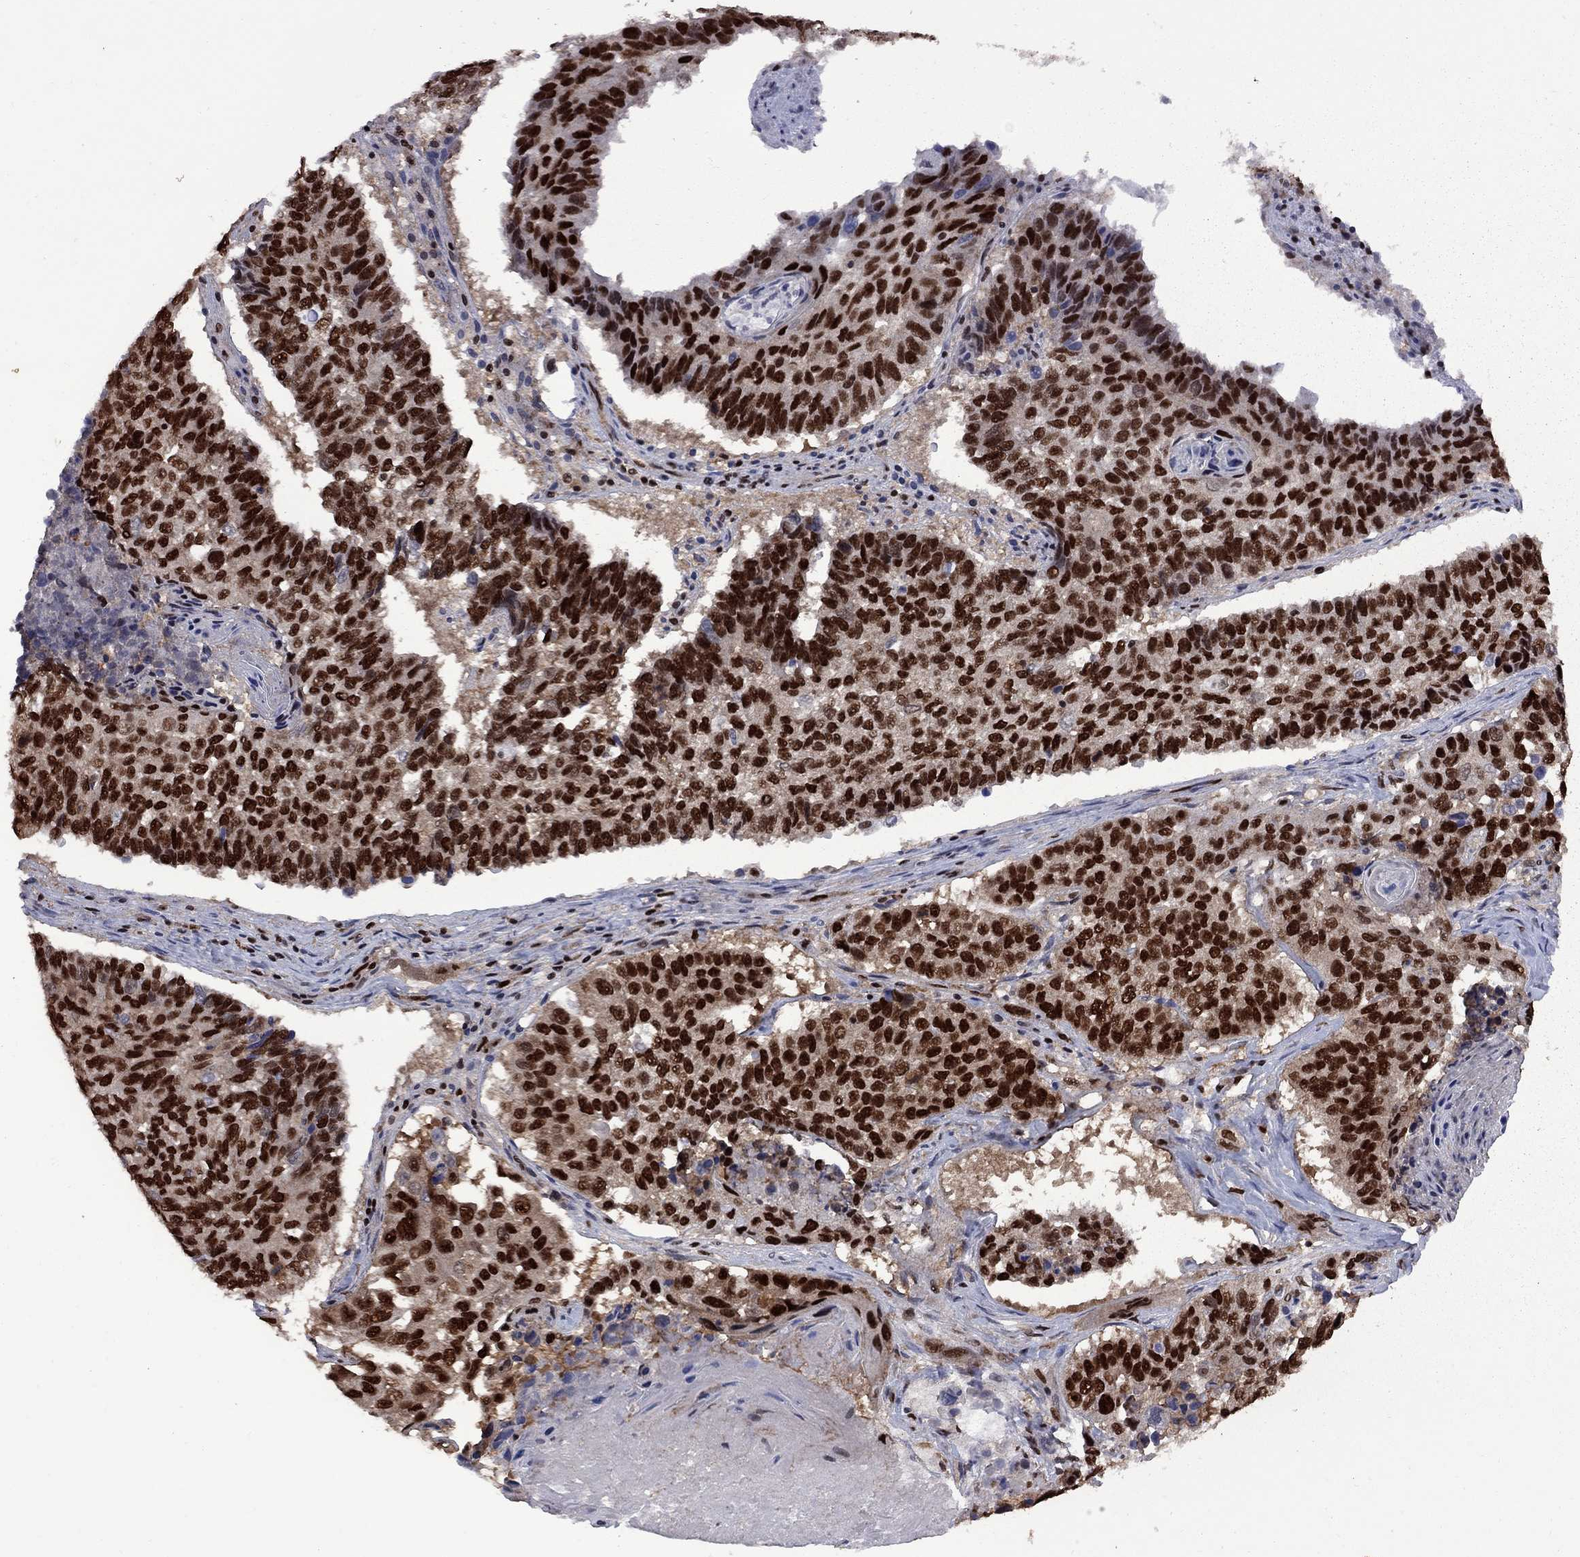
{"staining": {"intensity": "strong", "quantity": ">75%", "location": "nuclear"}, "tissue": "lung cancer", "cell_type": "Tumor cells", "image_type": "cancer", "snomed": [{"axis": "morphology", "description": "Squamous cell carcinoma, NOS"}, {"axis": "topography", "description": "Lung"}], "caption": "Squamous cell carcinoma (lung) stained for a protein (brown) exhibits strong nuclear positive positivity in approximately >75% of tumor cells.", "gene": "MED25", "patient": {"sex": "male", "age": 73}}